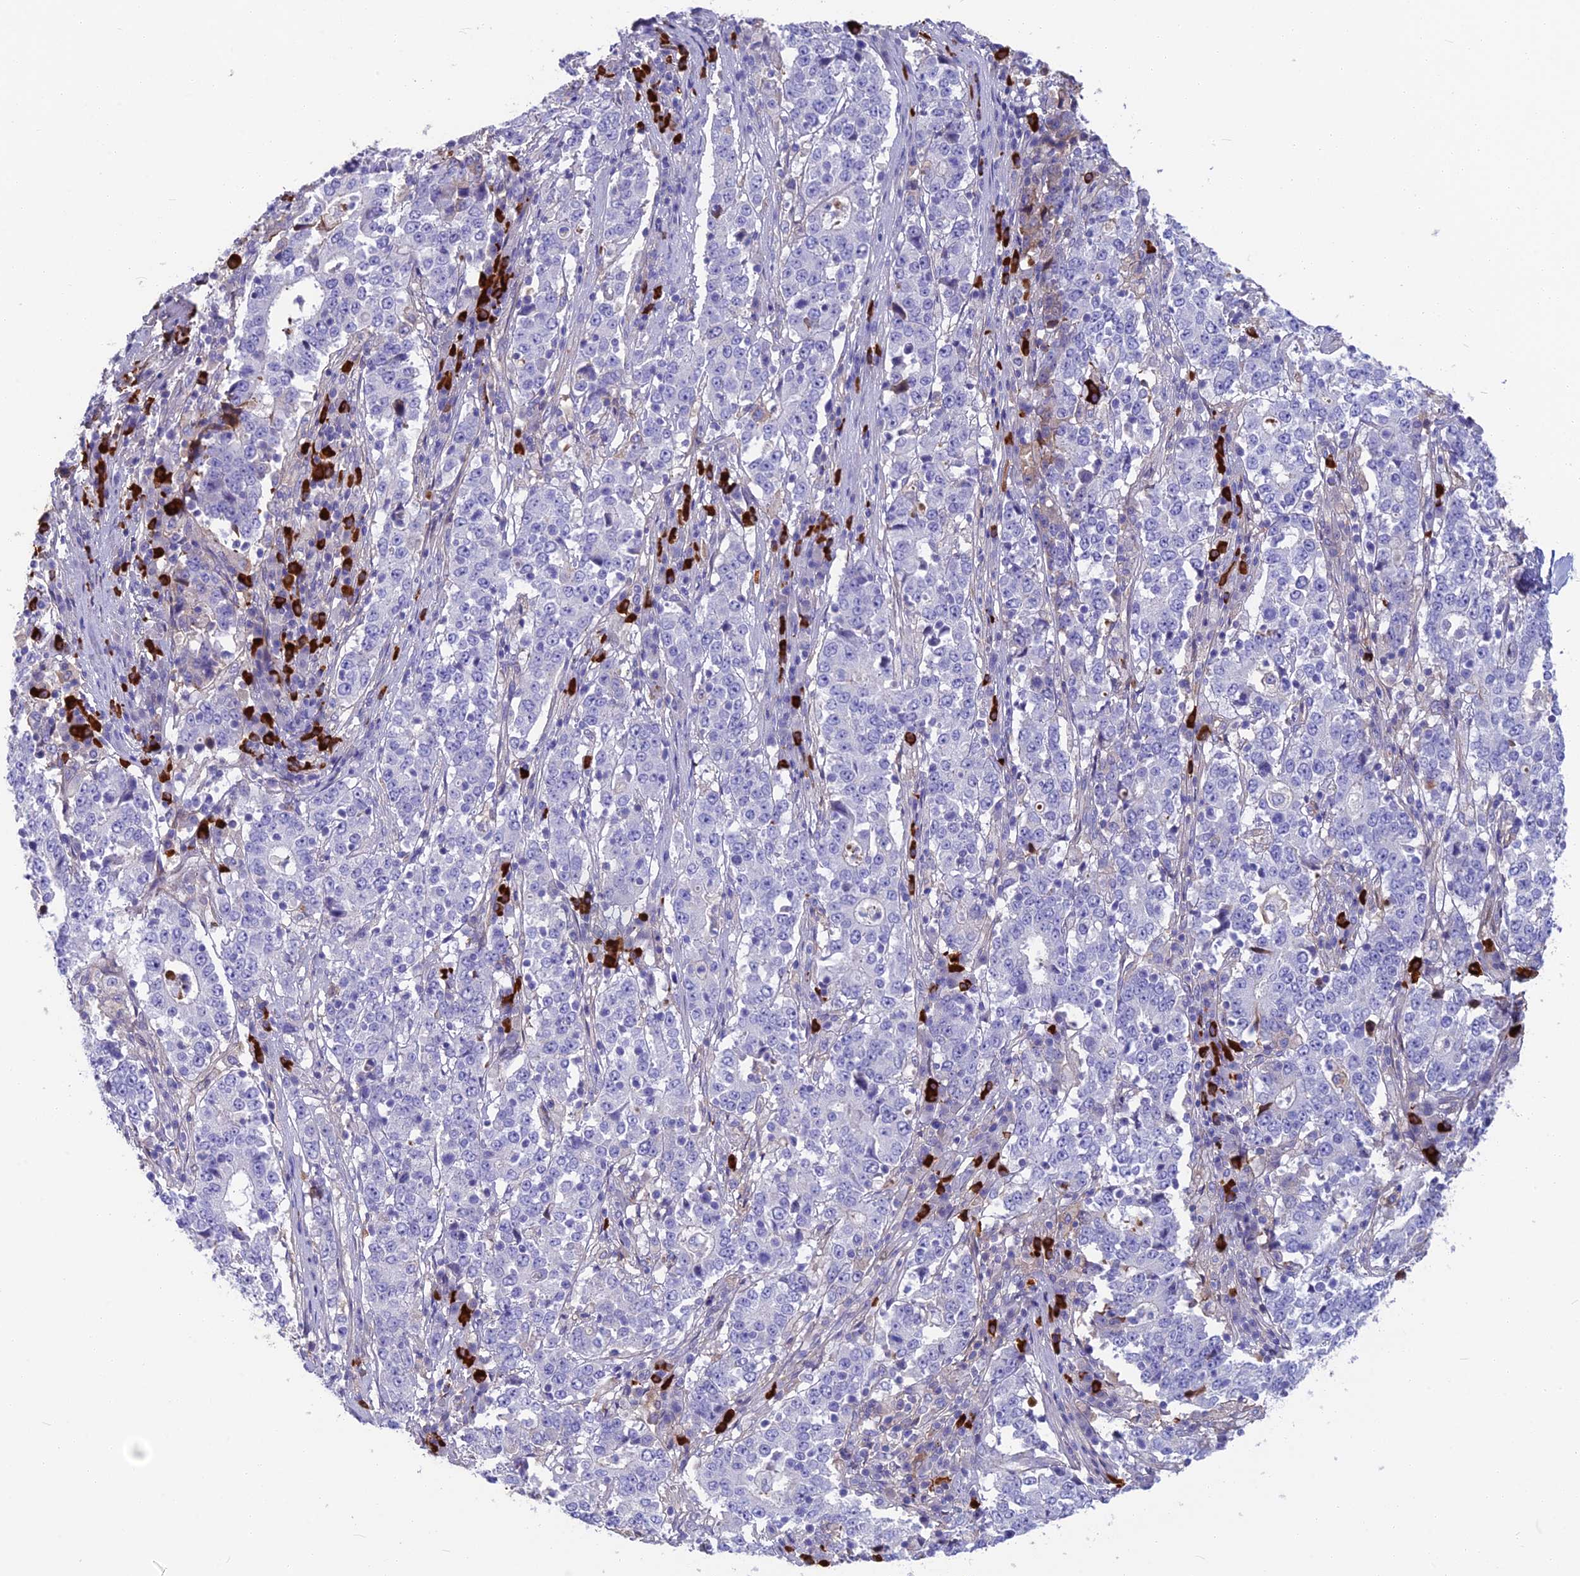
{"staining": {"intensity": "negative", "quantity": "none", "location": "none"}, "tissue": "stomach cancer", "cell_type": "Tumor cells", "image_type": "cancer", "snomed": [{"axis": "morphology", "description": "Adenocarcinoma, NOS"}, {"axis": "topography", "description": "Stomach"}], "caption": "Tumor cells are negative for brown protein staining in stomach cancer.", "gene": "SNAP91", "patient": {"sex": "male", "age": 59}}